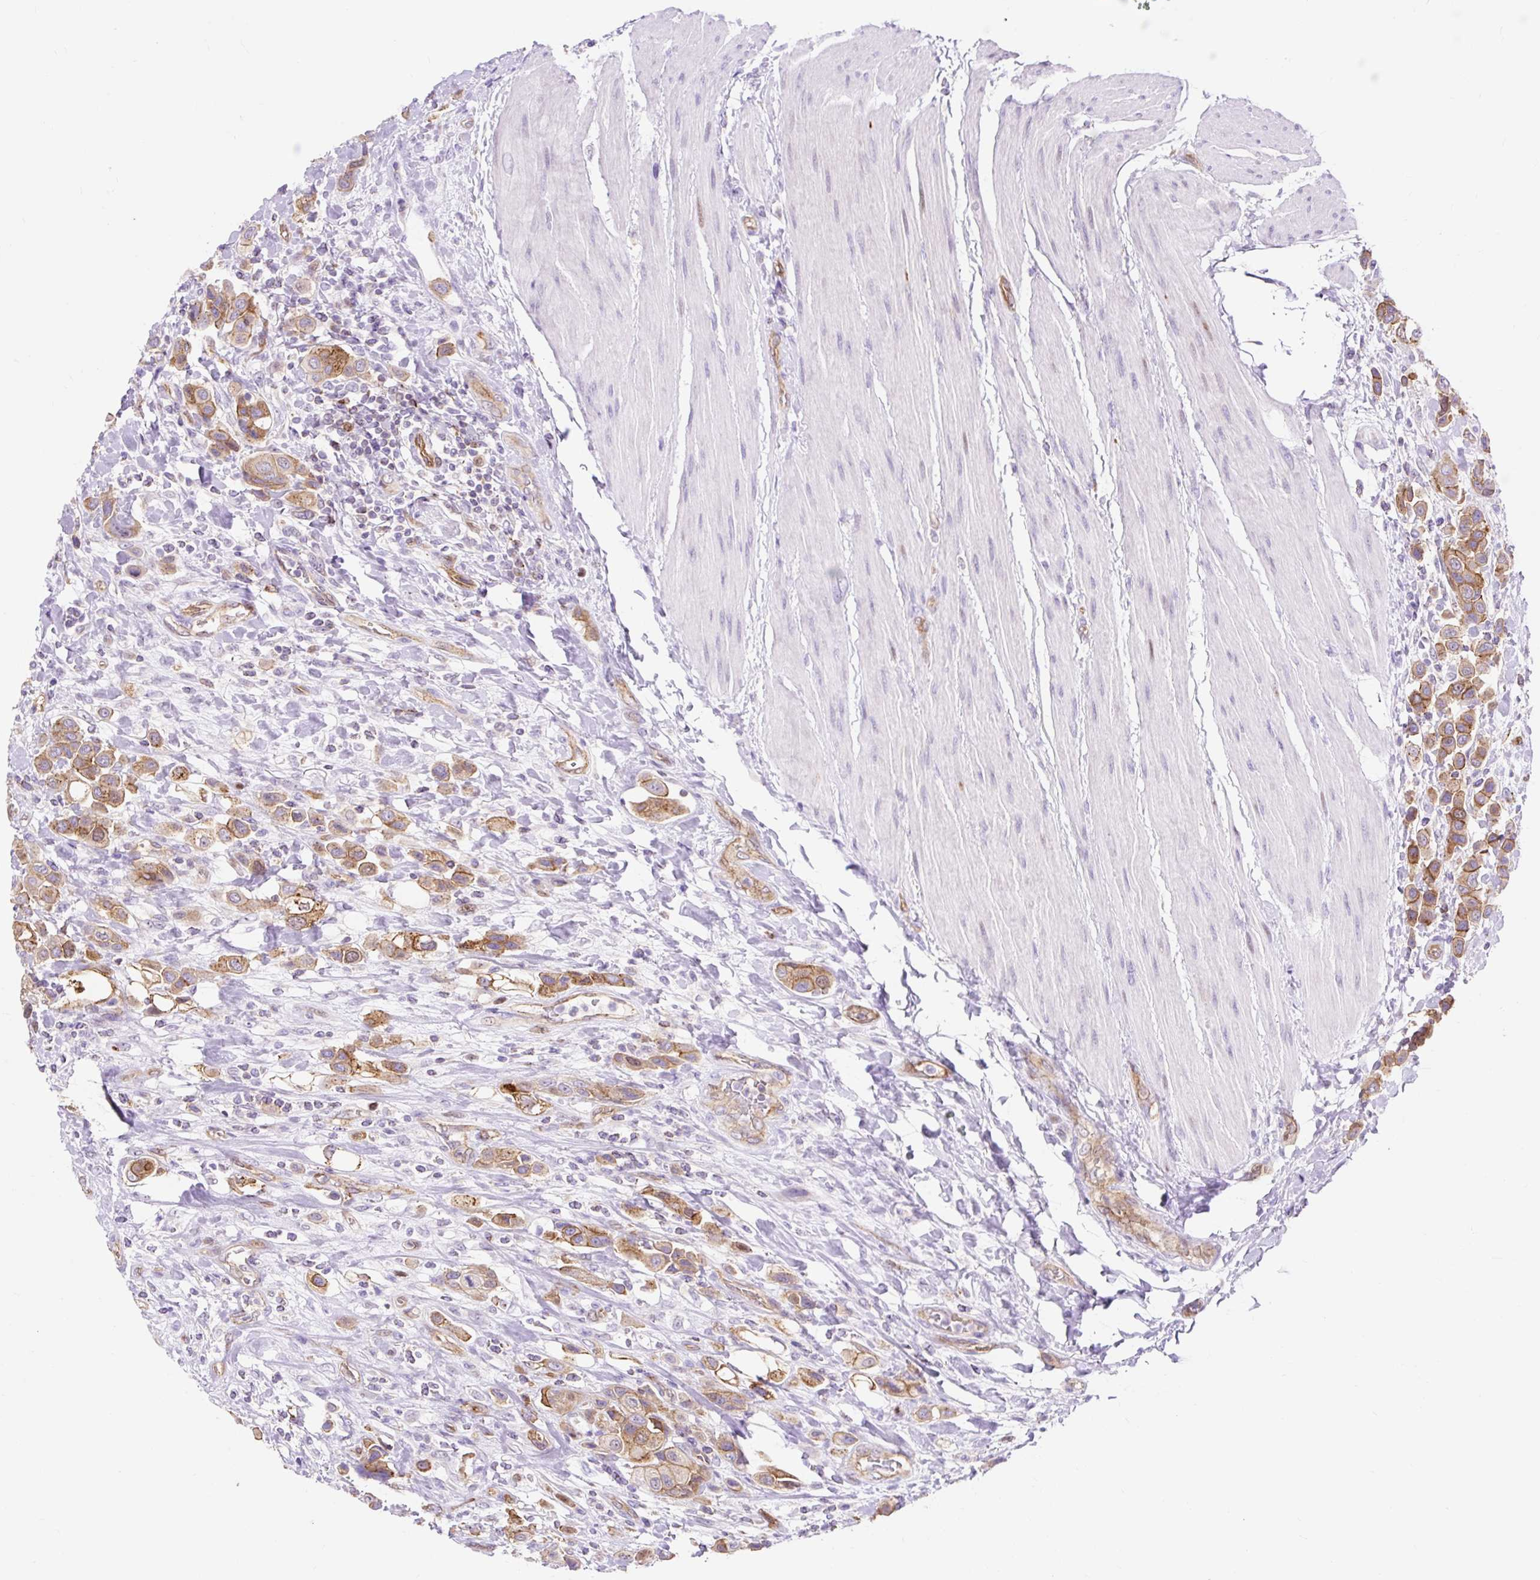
{"staining": {"intensity": "moderate", "quantity": ">75%", "location": "cytoplasmic/membranous"}, "tissue": "urothelial cancer", "cell_type": "Tumor cells", "image_type": "cancer", "snomed": [{"axis": "morphology", "description": "Urothelial carcinoma, High grade"}, {"axis": "topography", "description": "Urinary bladder"}], "caption": "Brown immunohistochemical staining in urothelial carcinoma (high-grade) displays moderate cytoplasmic/membranous staining in approximately >75% of tumor cells. The staining is performed using DAB (3,3'-diaminobenzidine) brown chromogen to label protein expression. The nuclei are counter-stained blue using hematoxylin.", "gene": "HIP1R", "patient": {"sex": "male", "age": 50}}